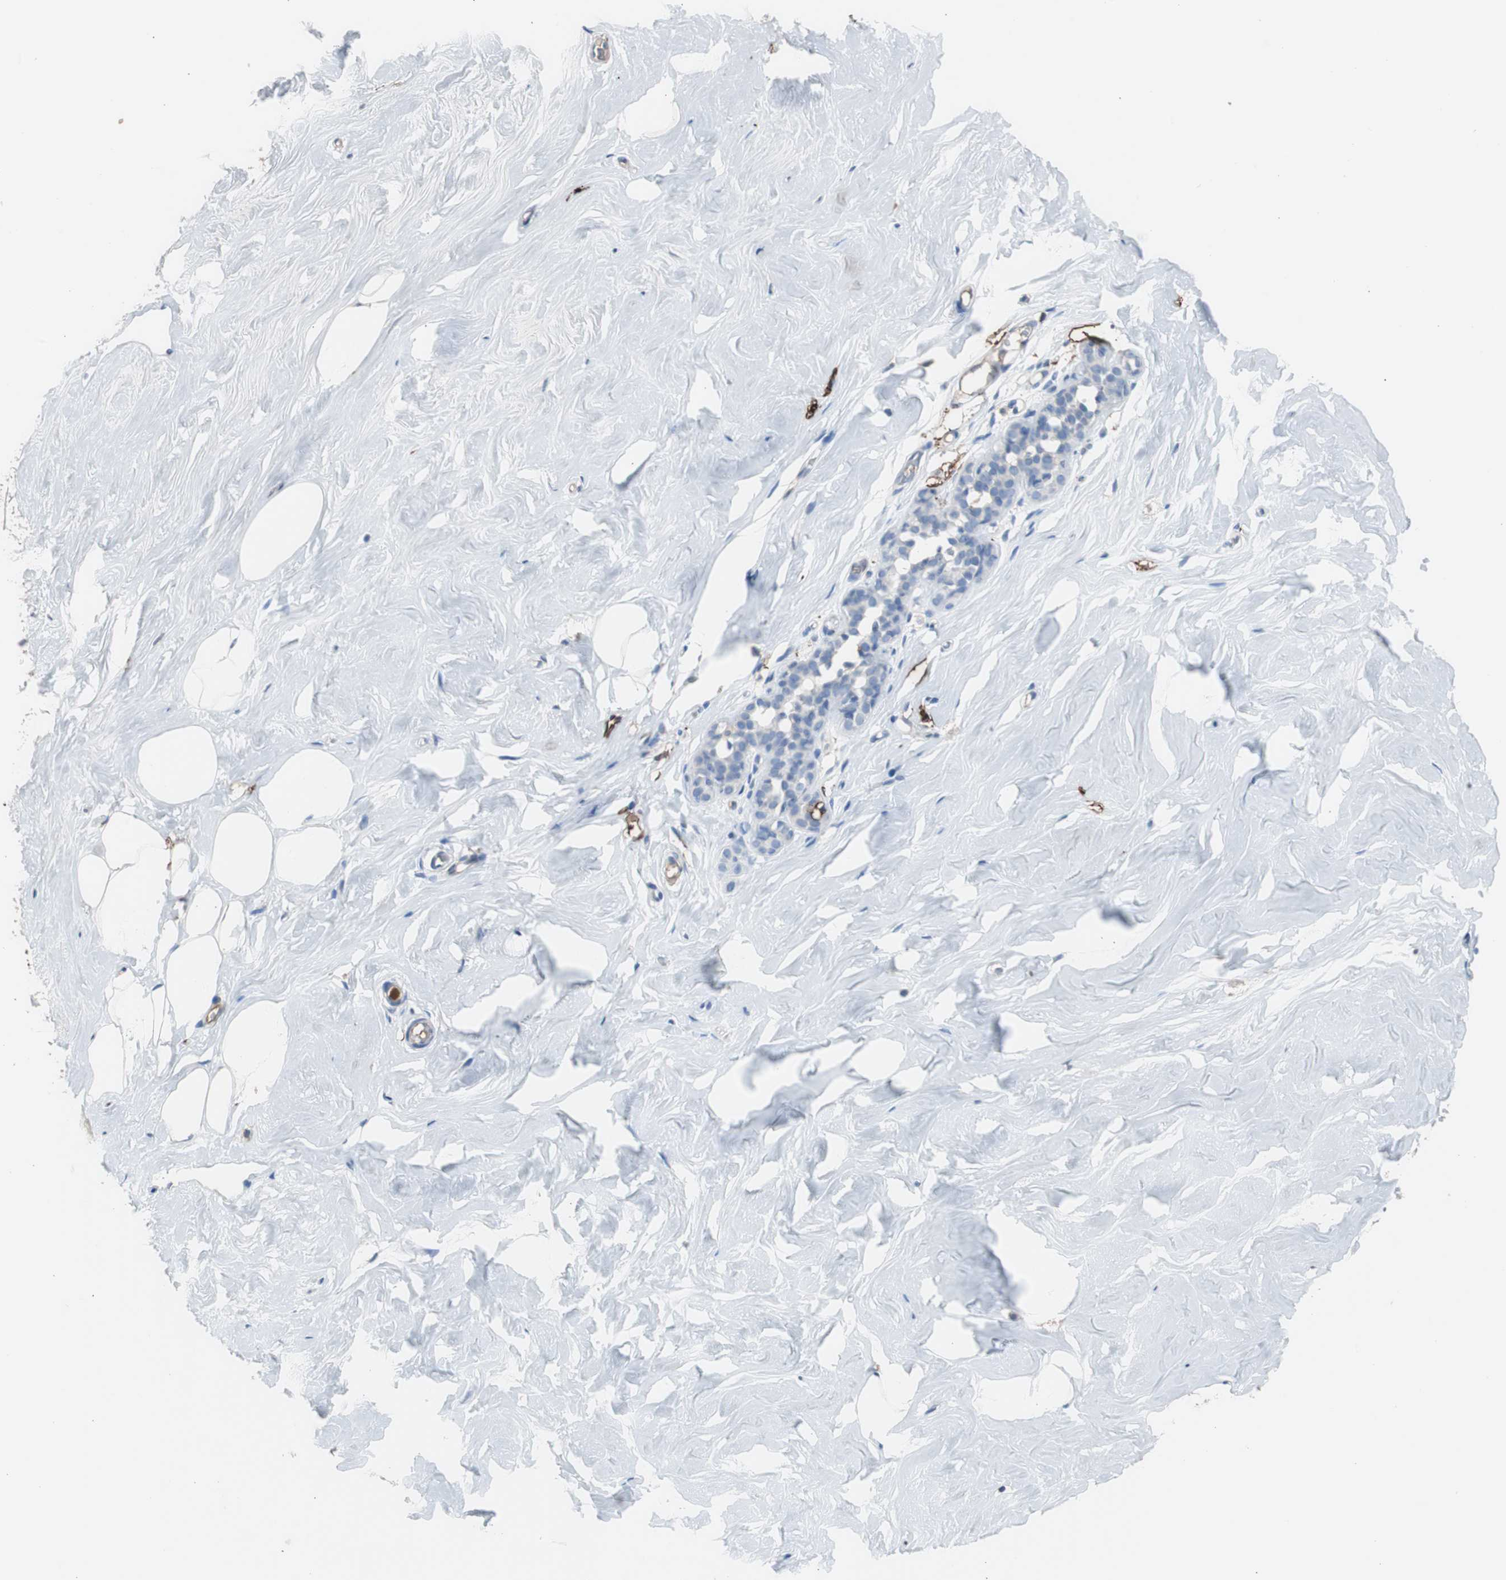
{"staining": {"intensity": "negative", "quantity": "none", "location": "none"}, "tissue": "breast", "cell_type": "Adipocytes", "image_type": "normal", "snomed": [{"axis": "morphology", "description": "Normal tissue, NOS"}, {"axis": "topography", "description": "Breast"}], "caption": "DAB (3,3'-diaminobenzidine) immunohistochemical staining of unremarkable breast displays no significant expression in adipocytes.", "gene": "FCGR2B", "patient": {"sex": "female", "age": 75}}